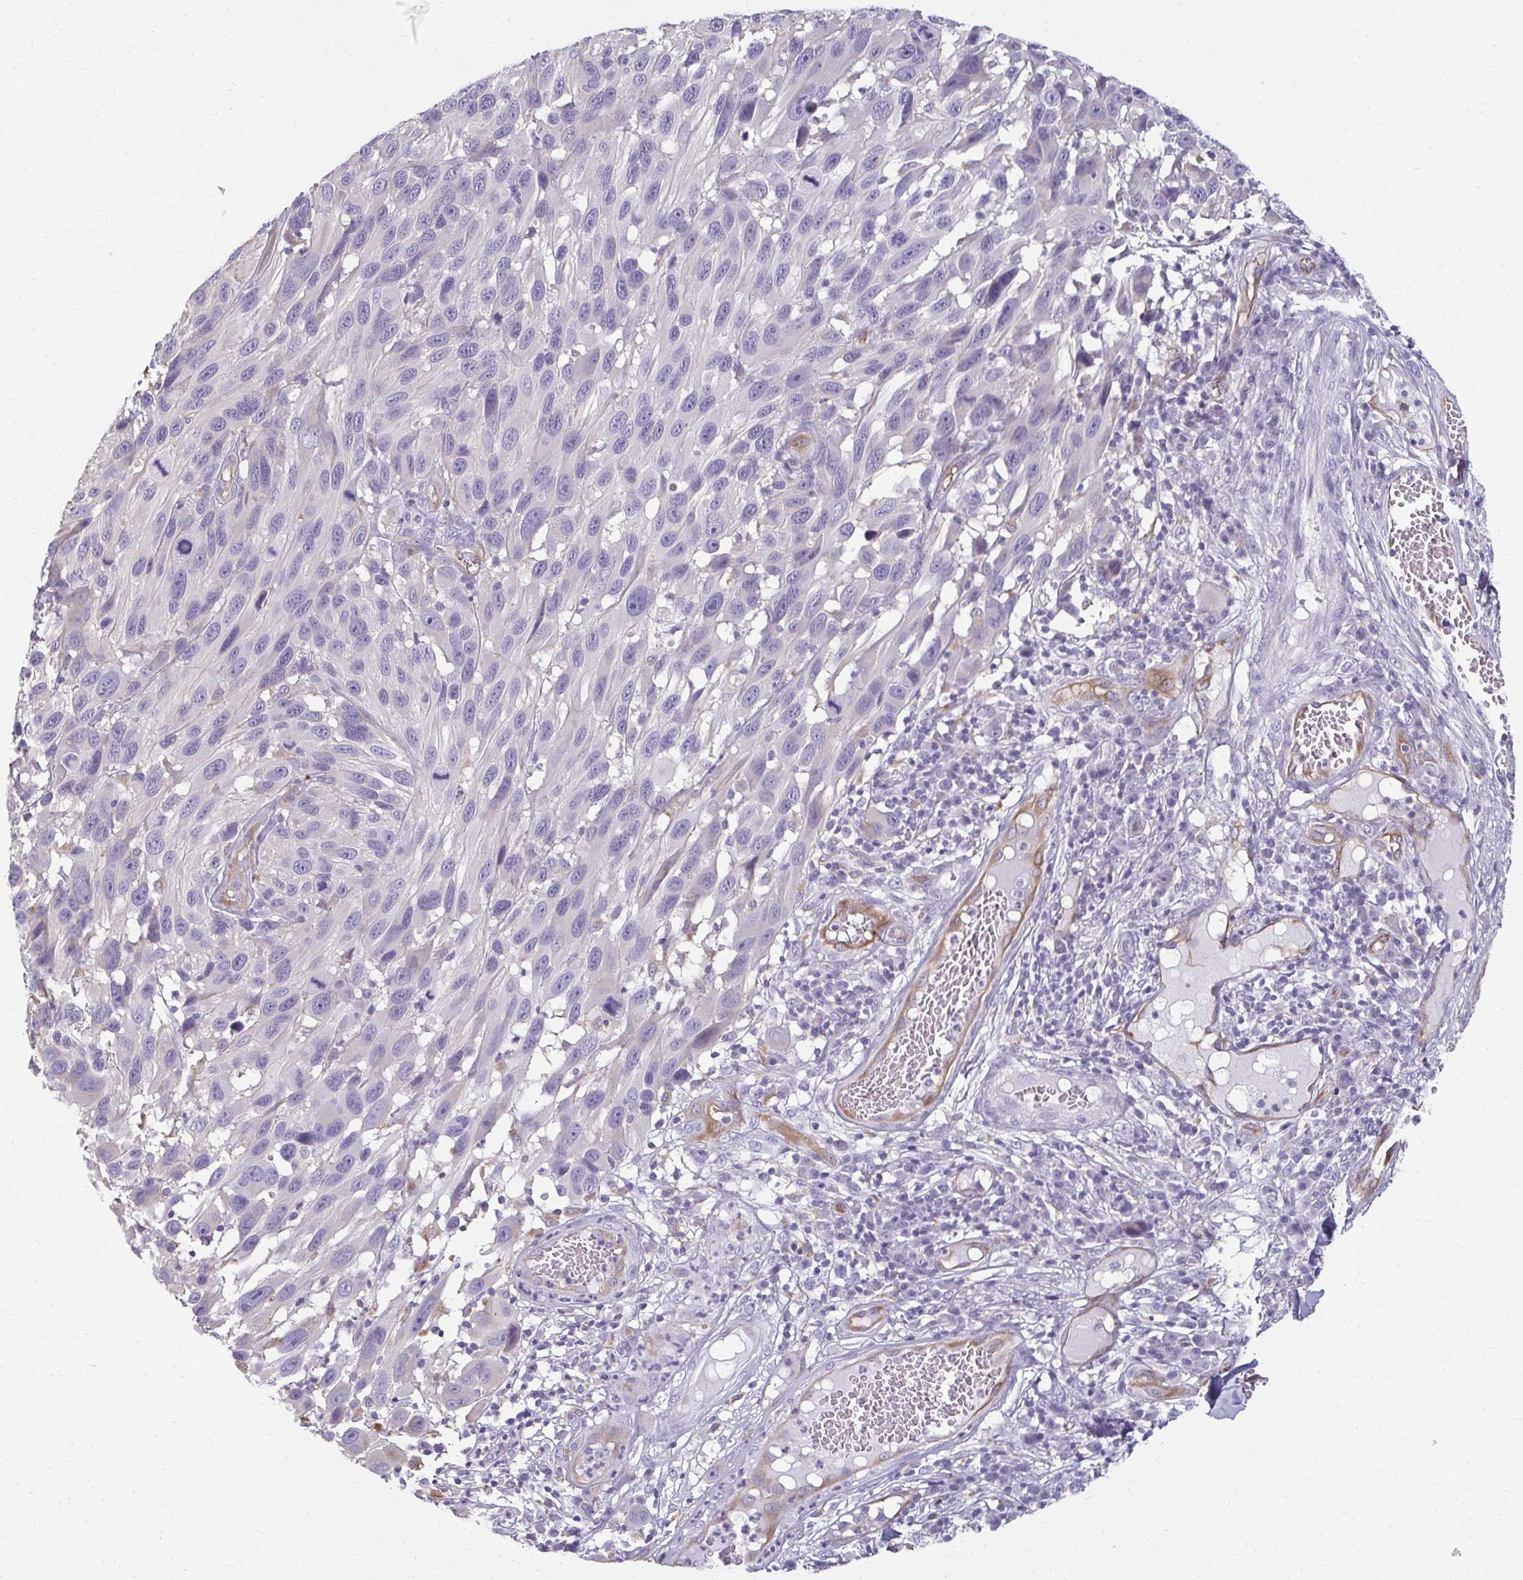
{"staining": {"intensity": "negative", "quantity": "none", "location": "none"}, "tissue": "melanoma", "cell_type": "Tumor cells", "image_type": "cancer", "snomed": [{"axis": "morphology", "description": "Malignant melanoma, NOS"}, {"axis": "topography", "description": "Skin"}], "caption": "DAB immunohistochemical staining of malignant melanoma demonstrates no significant positivity in tumor cells.", "gene": "PDE2A", "patient": {"sex": "male", "age": 53}}